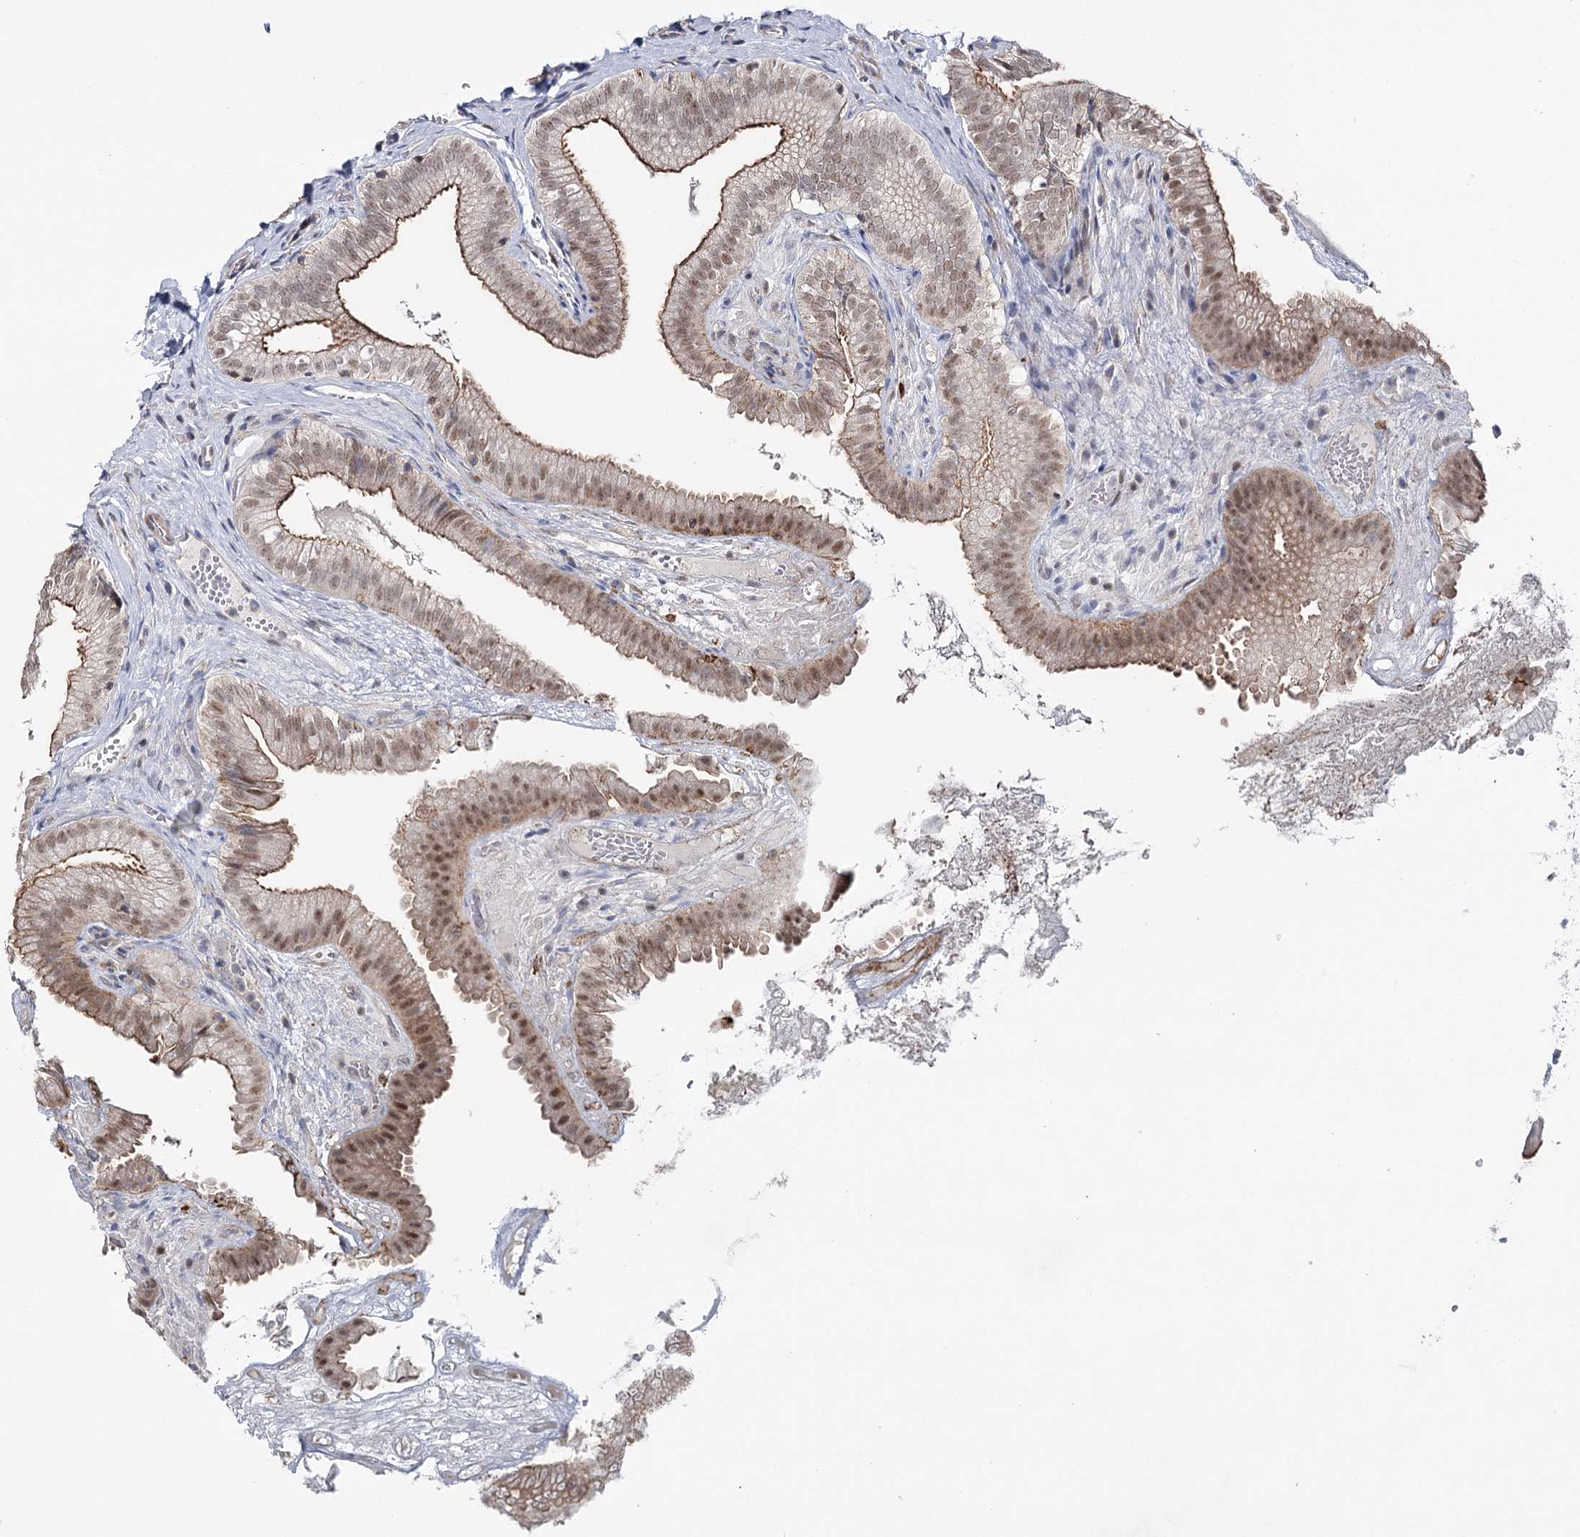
{"staining": {"intensity": "moderate", "quantity": "25%-75%", "location": "cytoplasmic/membranous,nuclear"}, "tissue": "gallbladder", "cell_type": "Glandular cells", "image_type": "normal", "snomed": [{"axis": "morphology", "description": "Normal tissue, NOS"}, {"axis": "topography", "description": "Gallbladder"}], "caption": "Protein staining shows moderate cytoplasmic/membranous,nuclear staining in approximately 25%-75% of glandular cells in benign gallbladder.", "gene": "ZC3H8", "patient": {"sex": "female", "age": 30}}